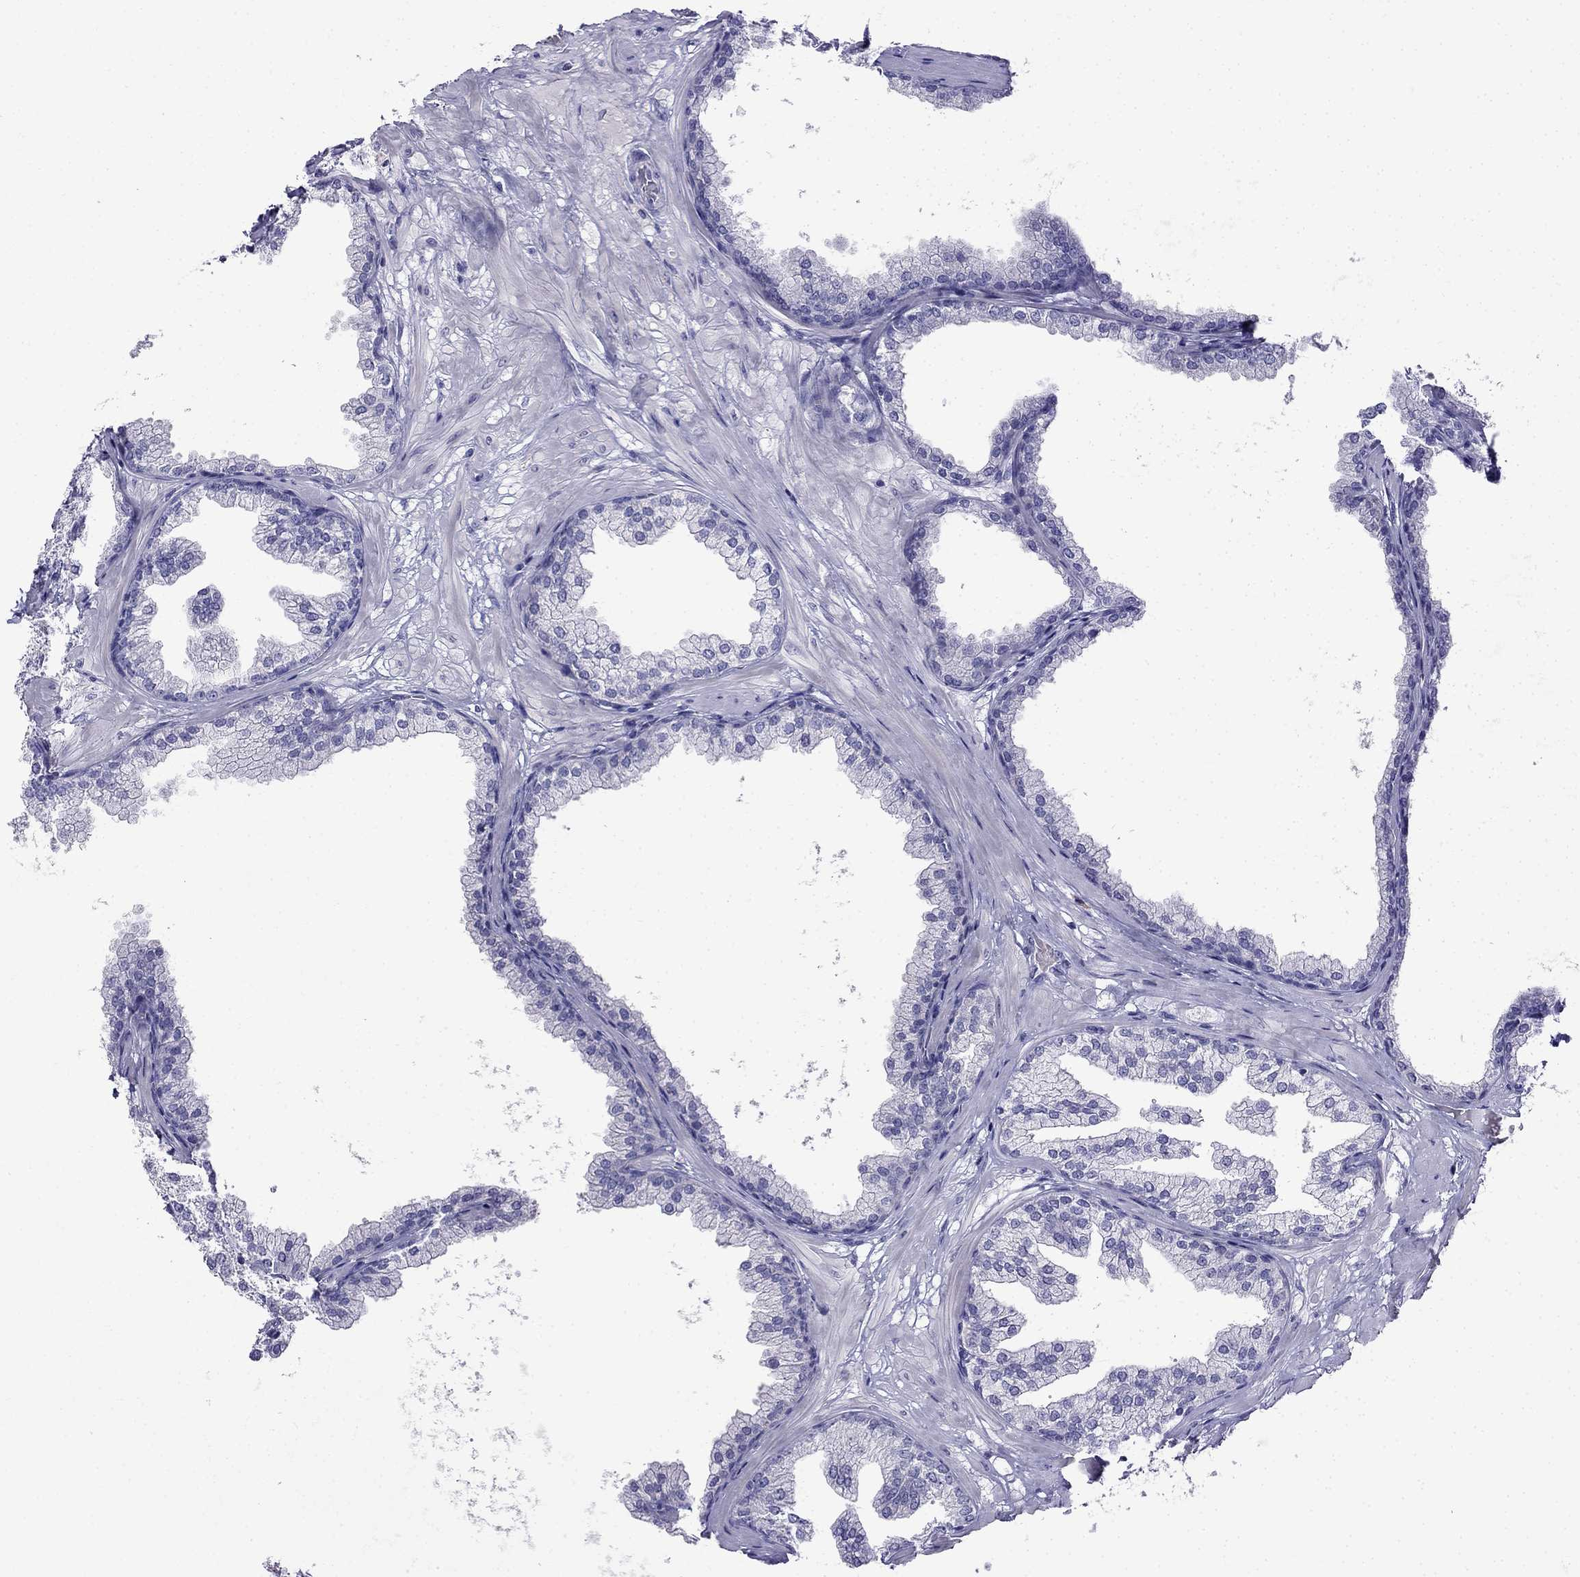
{"staining": {"intensity": "negative", "quantity": "none", "location": "none"}, "tissue": "prostate", "cell_type": "Glandular cells", "image_type": "normal", "snomed": [{"axis": "morphology", "description": "Normal tissue, NOS"}, {"axis": "topography", "description": "Prostate"}], "caption": "High power microscopy photomicrograph of an IHC photomicrograph of normal prostate, revealing no significant expression in glandular cells.", "gene": "PATE1", "patient": {"sex": "male", "age": 37}}